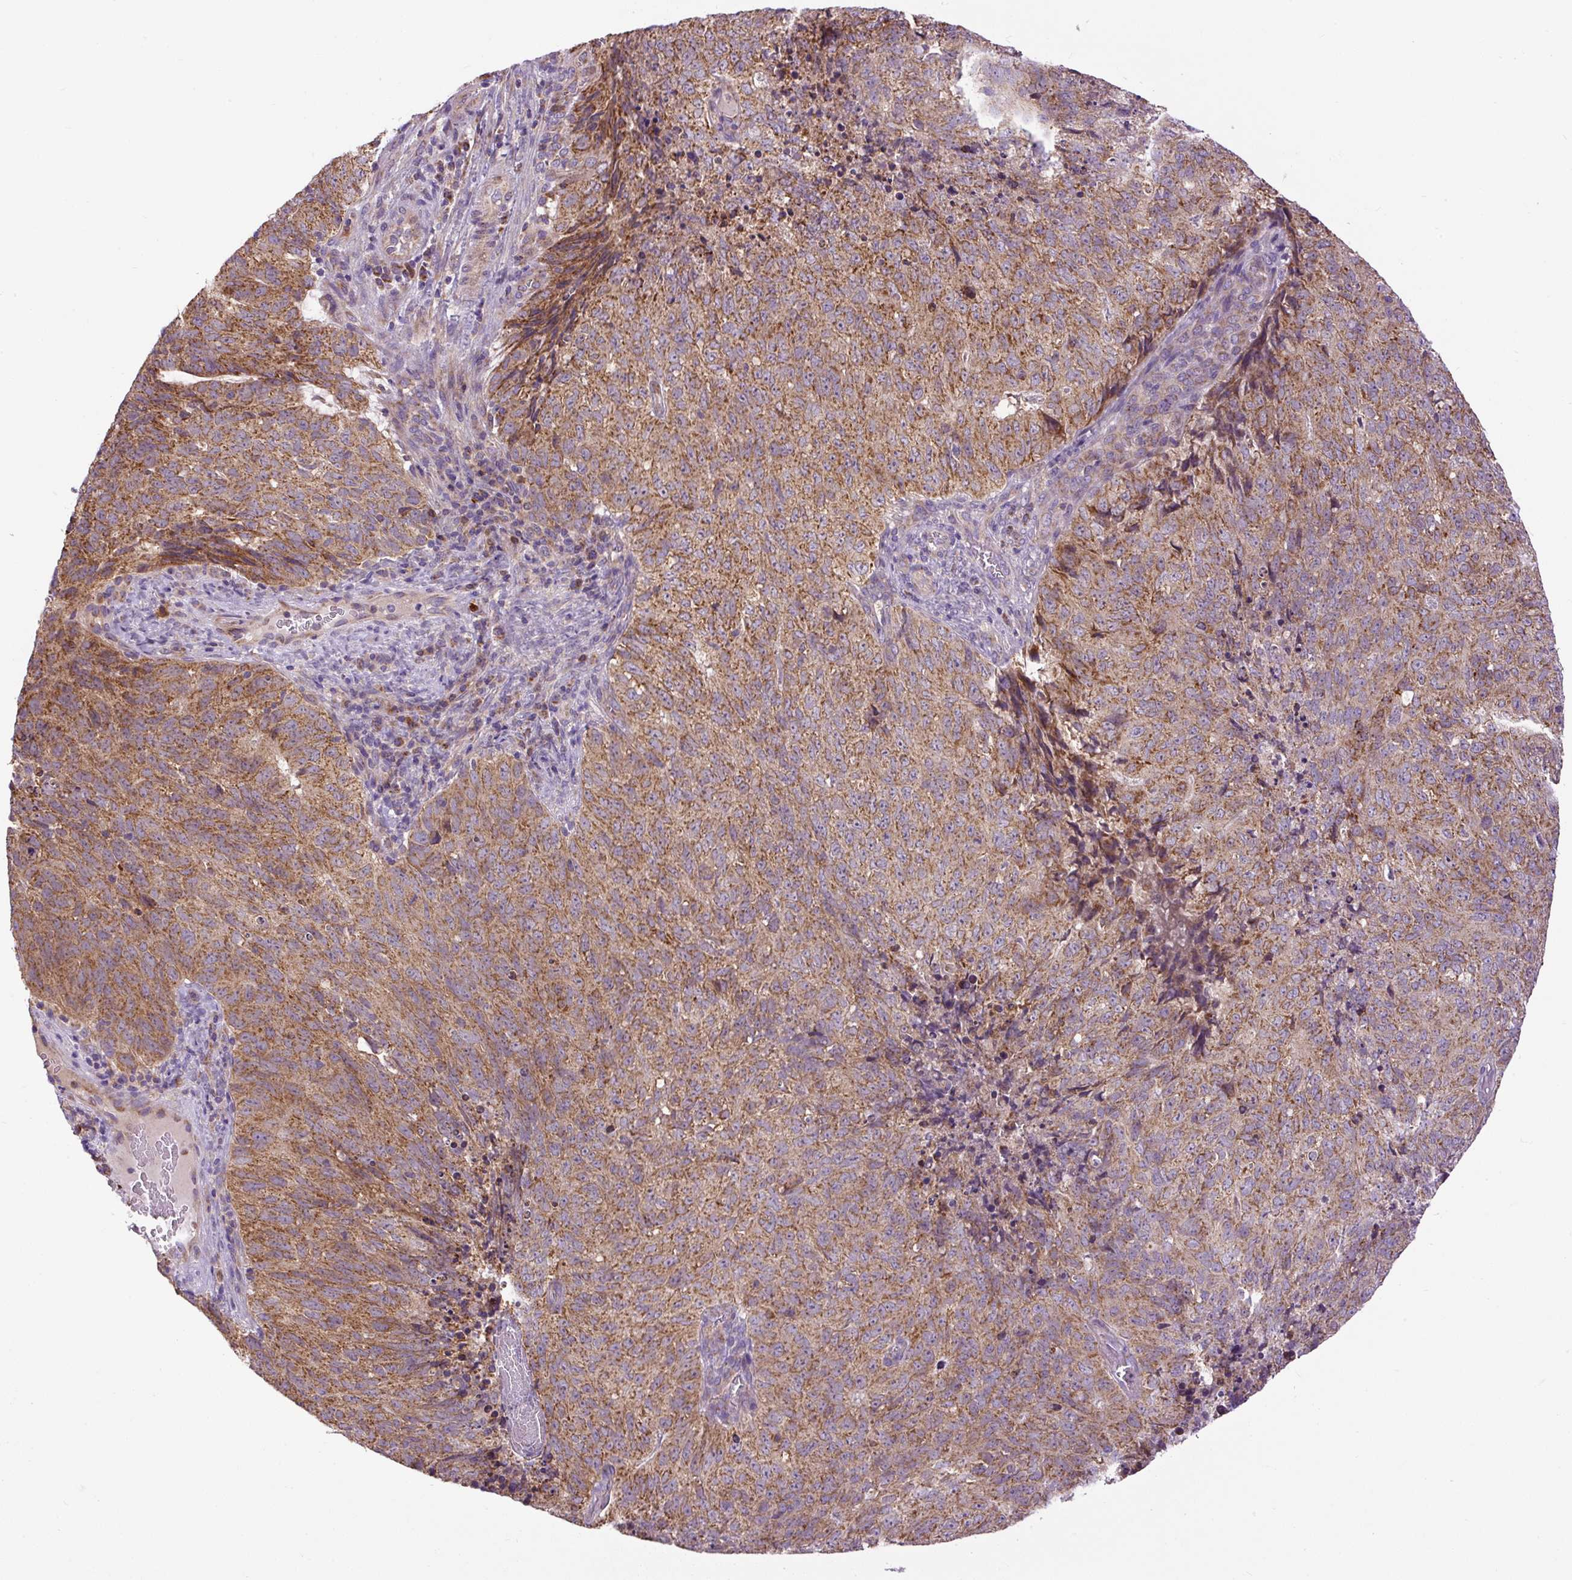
{"staining": {"intensity": "moderate", "quantity": ">75%", "location": "cytoplasmic/membranous"}, "tissue": "cervical cancer", "cell_type": "Tumor cells", "image_type": "cancer", "snomed": [{"axis": "morphology", "description": "Adenocarcinoma, NOS"}, {"axis": "topography", "description": "Cervix"}], "caption": "Adenocarcinoma (cervical) stained for a protein displays moderate cytoplasmic/membranous positivity in tumor cells.", "gene": "TM2D3", "patient": {"sex": "female", "age": 38}}